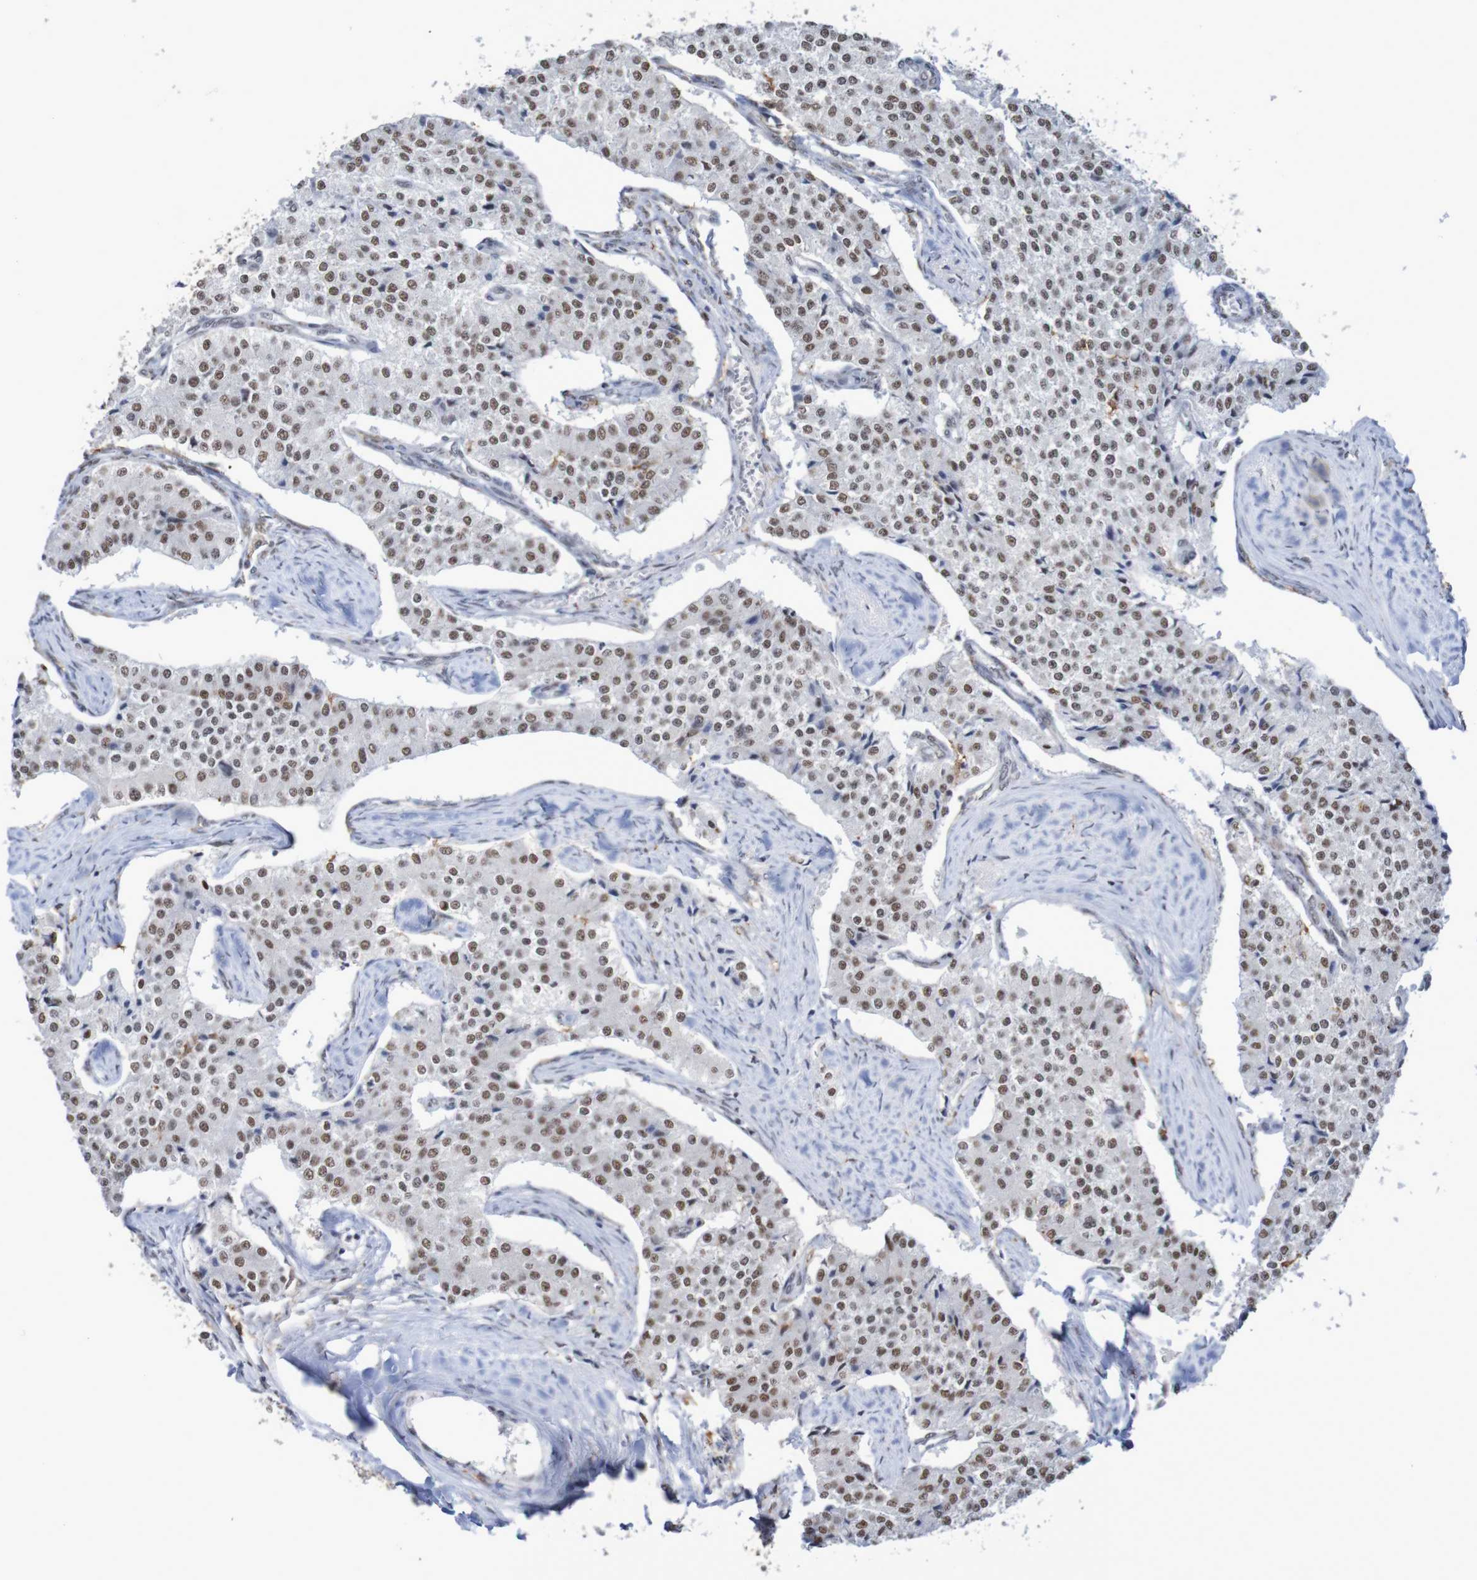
{"staining": {"intensity": "moderate", "quantity": ">75%", "location": "nuclear"}, "tissue": "carcinoid", "cell_type": "Tumor cells", "image_type": "cancer", "snomed": [{"axis": "morphology", "description": "Carcinoid, malignant, NOS"}, {"axis": "topography", "description": "Colon"}], "caption": "Protein staining of malignant carcinoid tissue reveals moderate nuclear positivity in approximately >75% of tumor cells.", "gene": "MRTFB", "patient": {"sex": "female", "age": 52}}